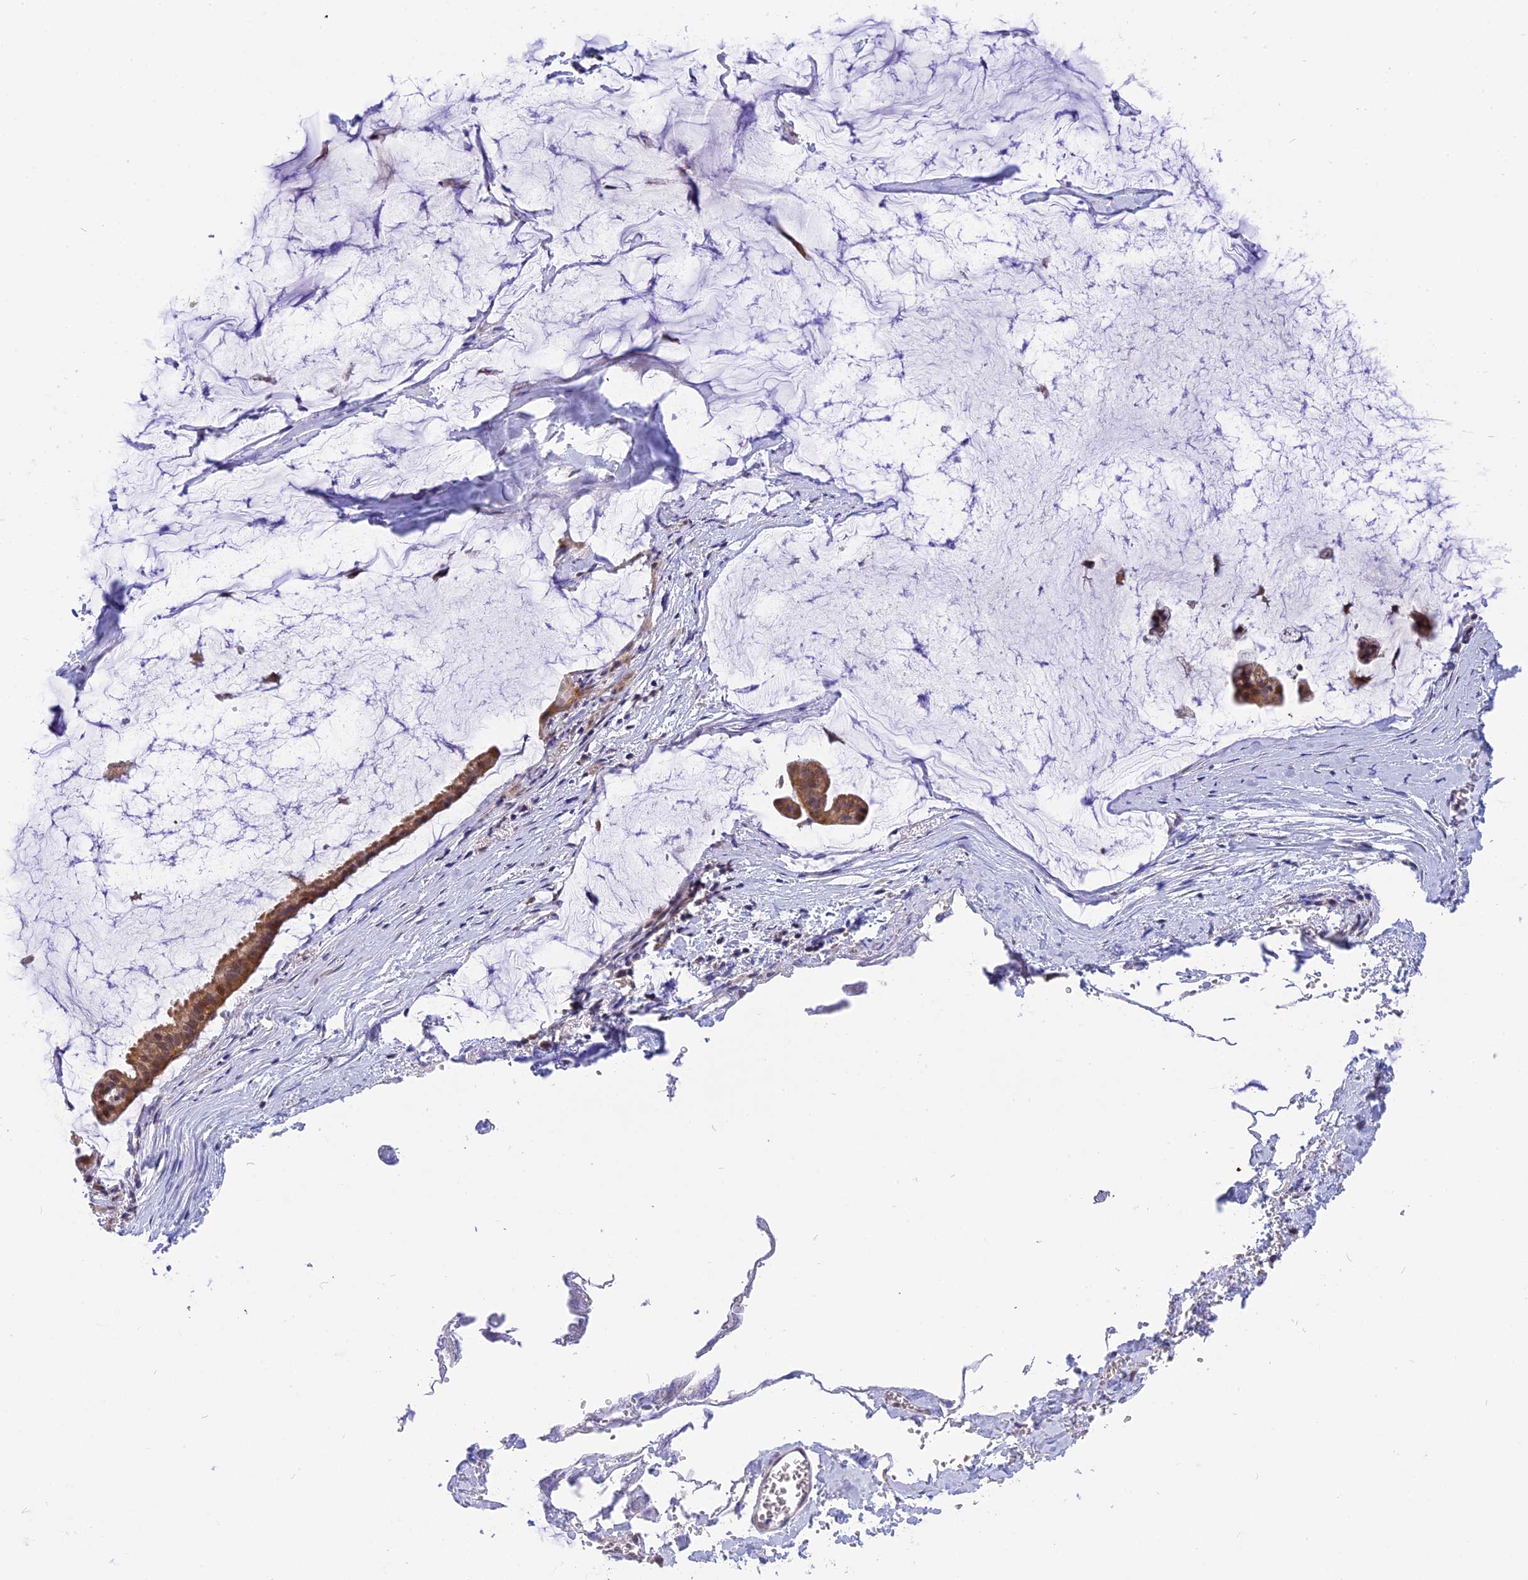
{"staining": {"intensity": "moderate", "quantity": ">75%", "location": "cytoplasmic/membranous,nuclear"}, "tissue": "ovarian cancer", "cell_type": "Tumor cells", "image_type": "cancer", "snomed": [{"axis": "morphology", "description": "Cystadenocarcinoma, mucinous, NOS"}, {"axis": "topography", "description": "Ovary"}], "caption": "A histopathology image of human ovarian cancer (mucinous cystadenocarcinoma) stained for a protein exhibits moderate cytoplasmic/membranous and nuclear brown staining in tumor cells. (DAB IHC with brightfield microscopy, high magnification).", "gene": "KCTD14", "patient": {"sex": "female", "age": 73}}